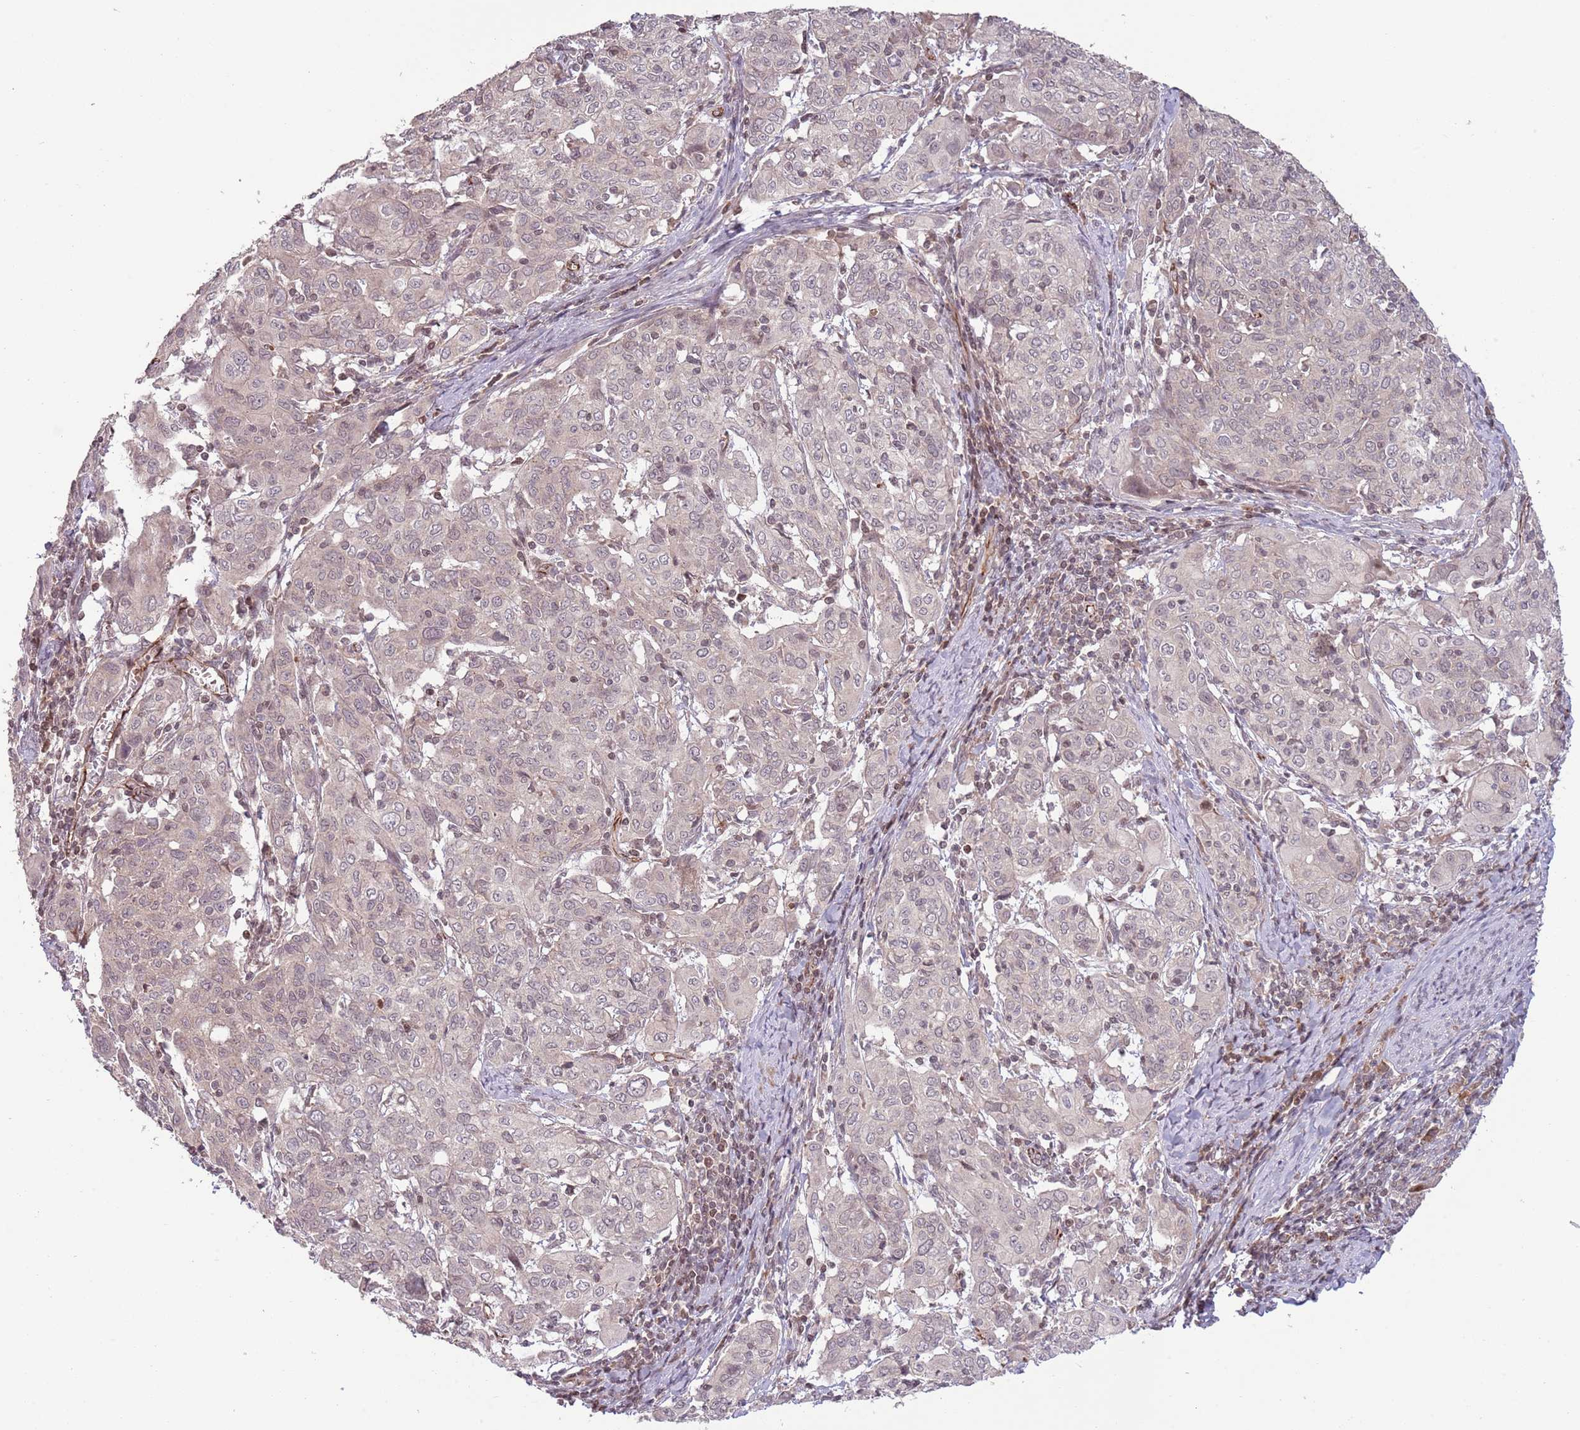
{"staining": {"intensity": "weak", "quantity": "<25%", "location": "nuclear"}, "tissue": "cervical cancer", "cell_type": "Tumor cells", "image_type": "cancer", "snomed": [{"axis": "morphology", "description": "Squamous cell carcinoma, NOS"}, {"axis": "topography", "description": "Cervix"}], "caption": "An IHC photomicrograph of squamous cell carcinoma (cervical) is shown. There is no staining in tumor cells of squamous cell carcinoma (cervical).", "gene": "DPP10", "patient": {"sex": "female", "age": 67}}